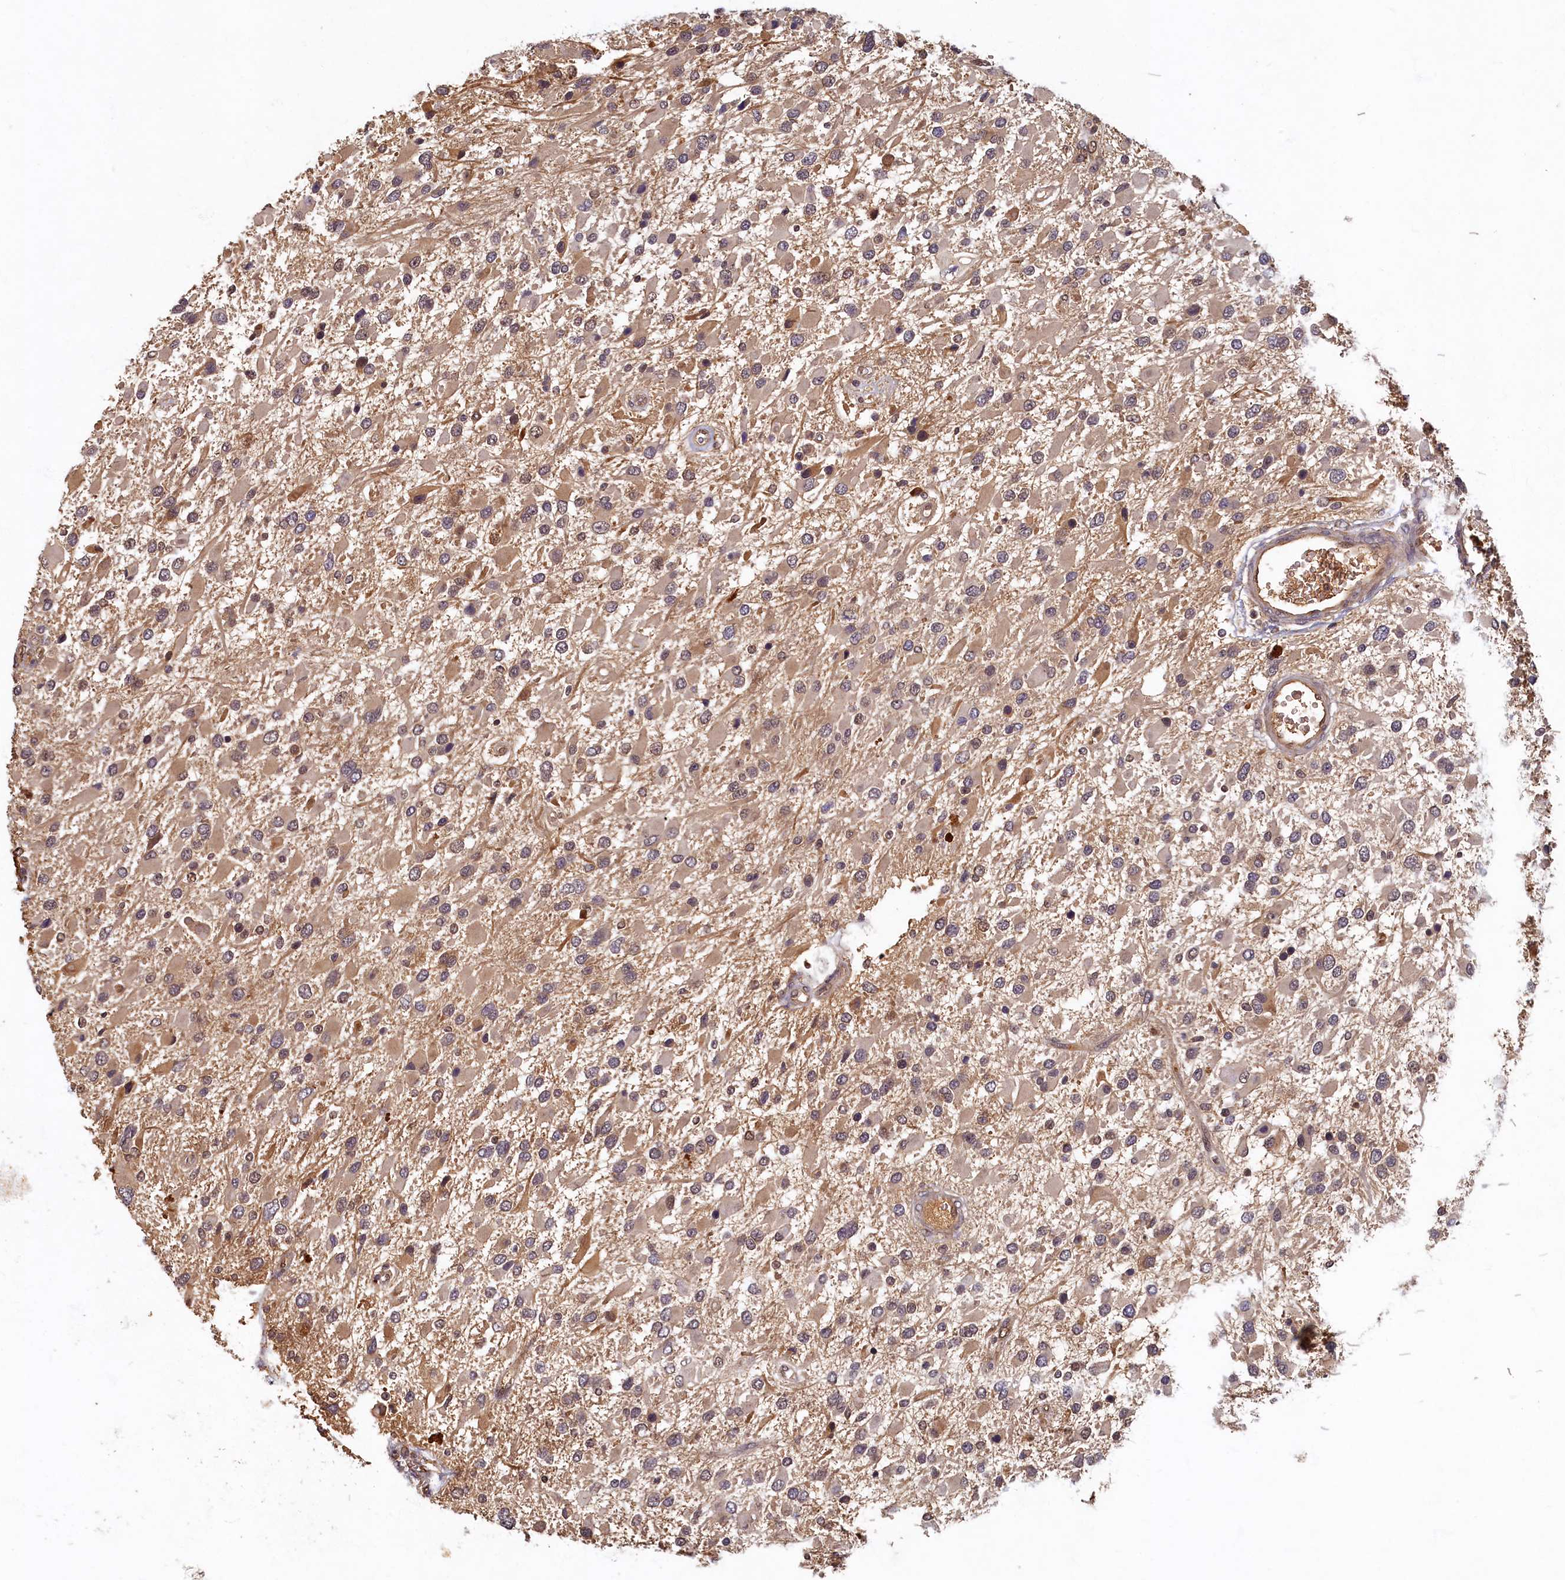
{"staining": {"intensity": "weak", "quantity": "<25%", "location": "cytoplasmic/membranous"}, "tissue": "glioma", "cell_type": "Tumor cells", "image_type": "cancer", "snomed": [{"axis": "morphology", "description": "Glioma, malignant, High grade"}, {"axis": "topography", "description": "Brain"}], "caption": "DAB (3,3'-diaminobenzidine) immunohistochemical staining of malignant glioma (high-grade) displays no significant expression in tumor cells.", "gene": "LCMT2", "patient": {"sex": "male", "age": 53}}